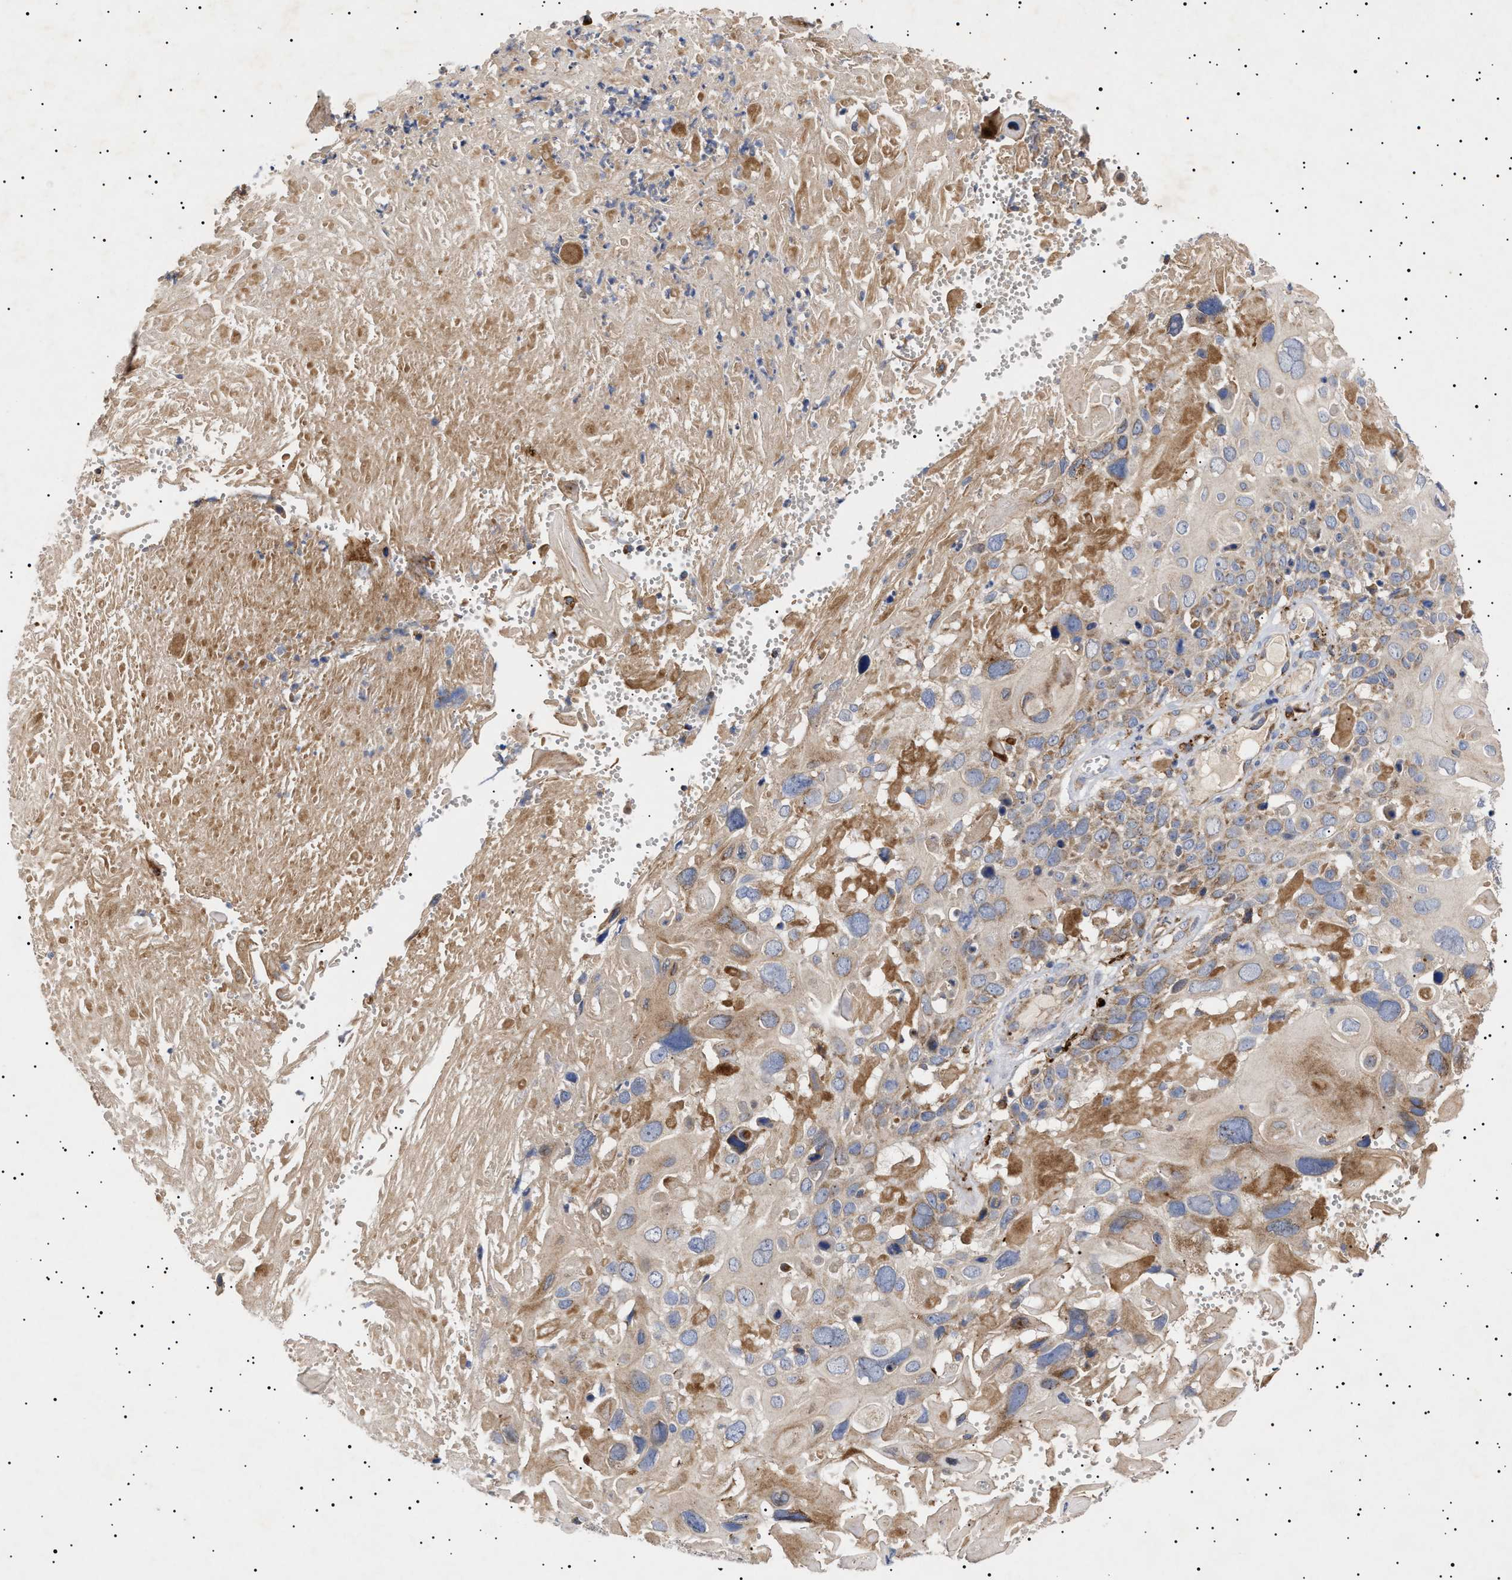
{"staining": {"intensity": "moderate", "quantity": "<25%", "location": "cytoplasmic/membranous"}, "tissue": "cervical cancer", "cell_type": "Tumor cells", "image_type": "cancer", "snomed": [{"axis": "morphology", "description": "Squamous cell carcinoma, NOS"}, {"axis": "topography", "description": "Cervix"}], "caption": "A photomicrograph of human cervical squamous cell carcinoma stained for a protein displays moderate cytoplasmic/membranous brown staining in tumor cells.", "gene": "MRPL10", "patient": {"sex": "female", "age": 74}}